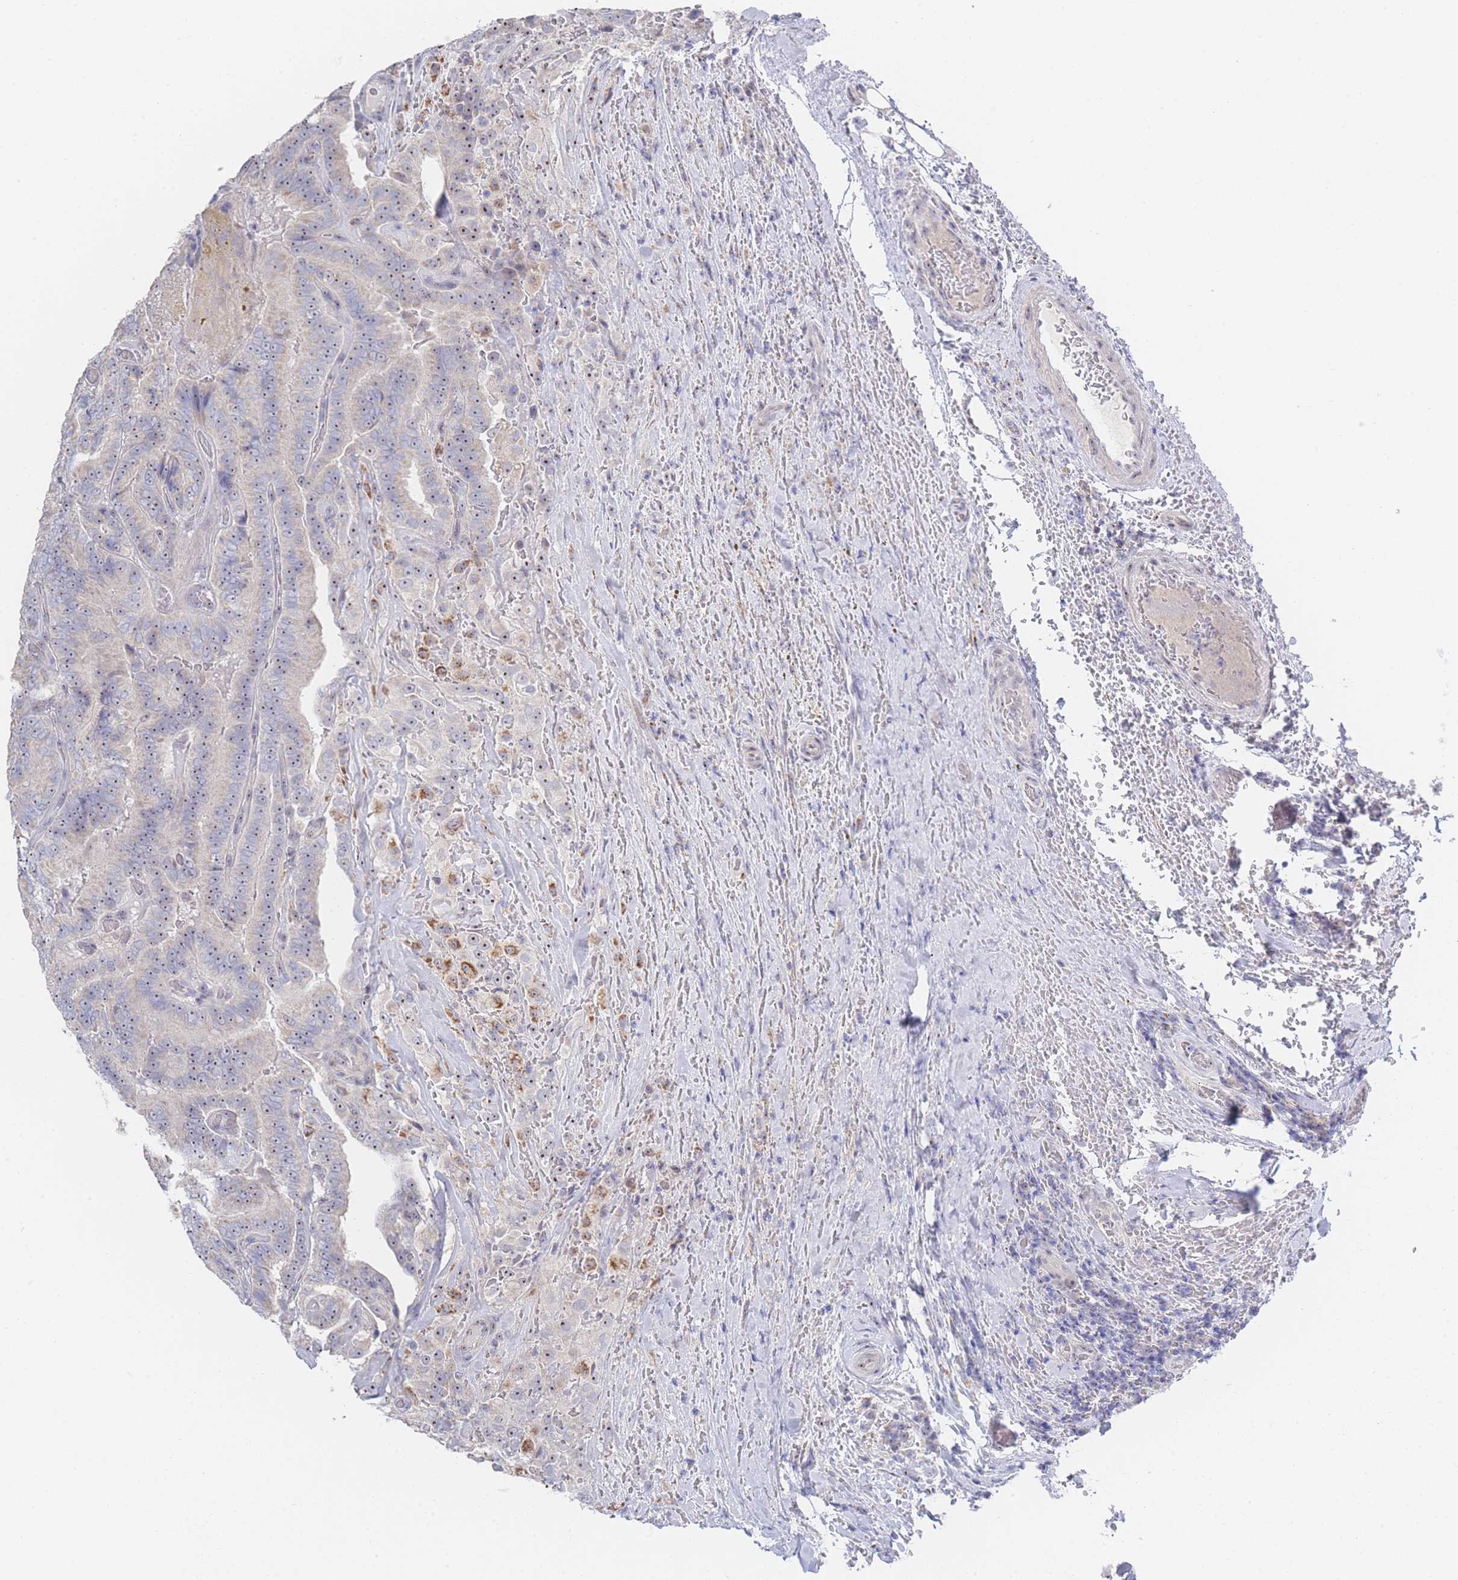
{"staining": {"intensity": "weak", "quantity": ">75%", "location": "nuclear"}, "tissue": "thyroid cancer", "cell_type": "Tumor cells", "image_type": "cancer", "snomed": [{"axis": "morphology", "description": "Papillary adenocarcinoma, NOS"}, {"axis": "topography", "description": "Thyroid gland"}], "caption": "Thyroid cancer stained with IHC displays weak nuclear staining in about >75% of tumor cells.", "gene": "ZNF142", "patient": {"sex": "male", "age": 61}}